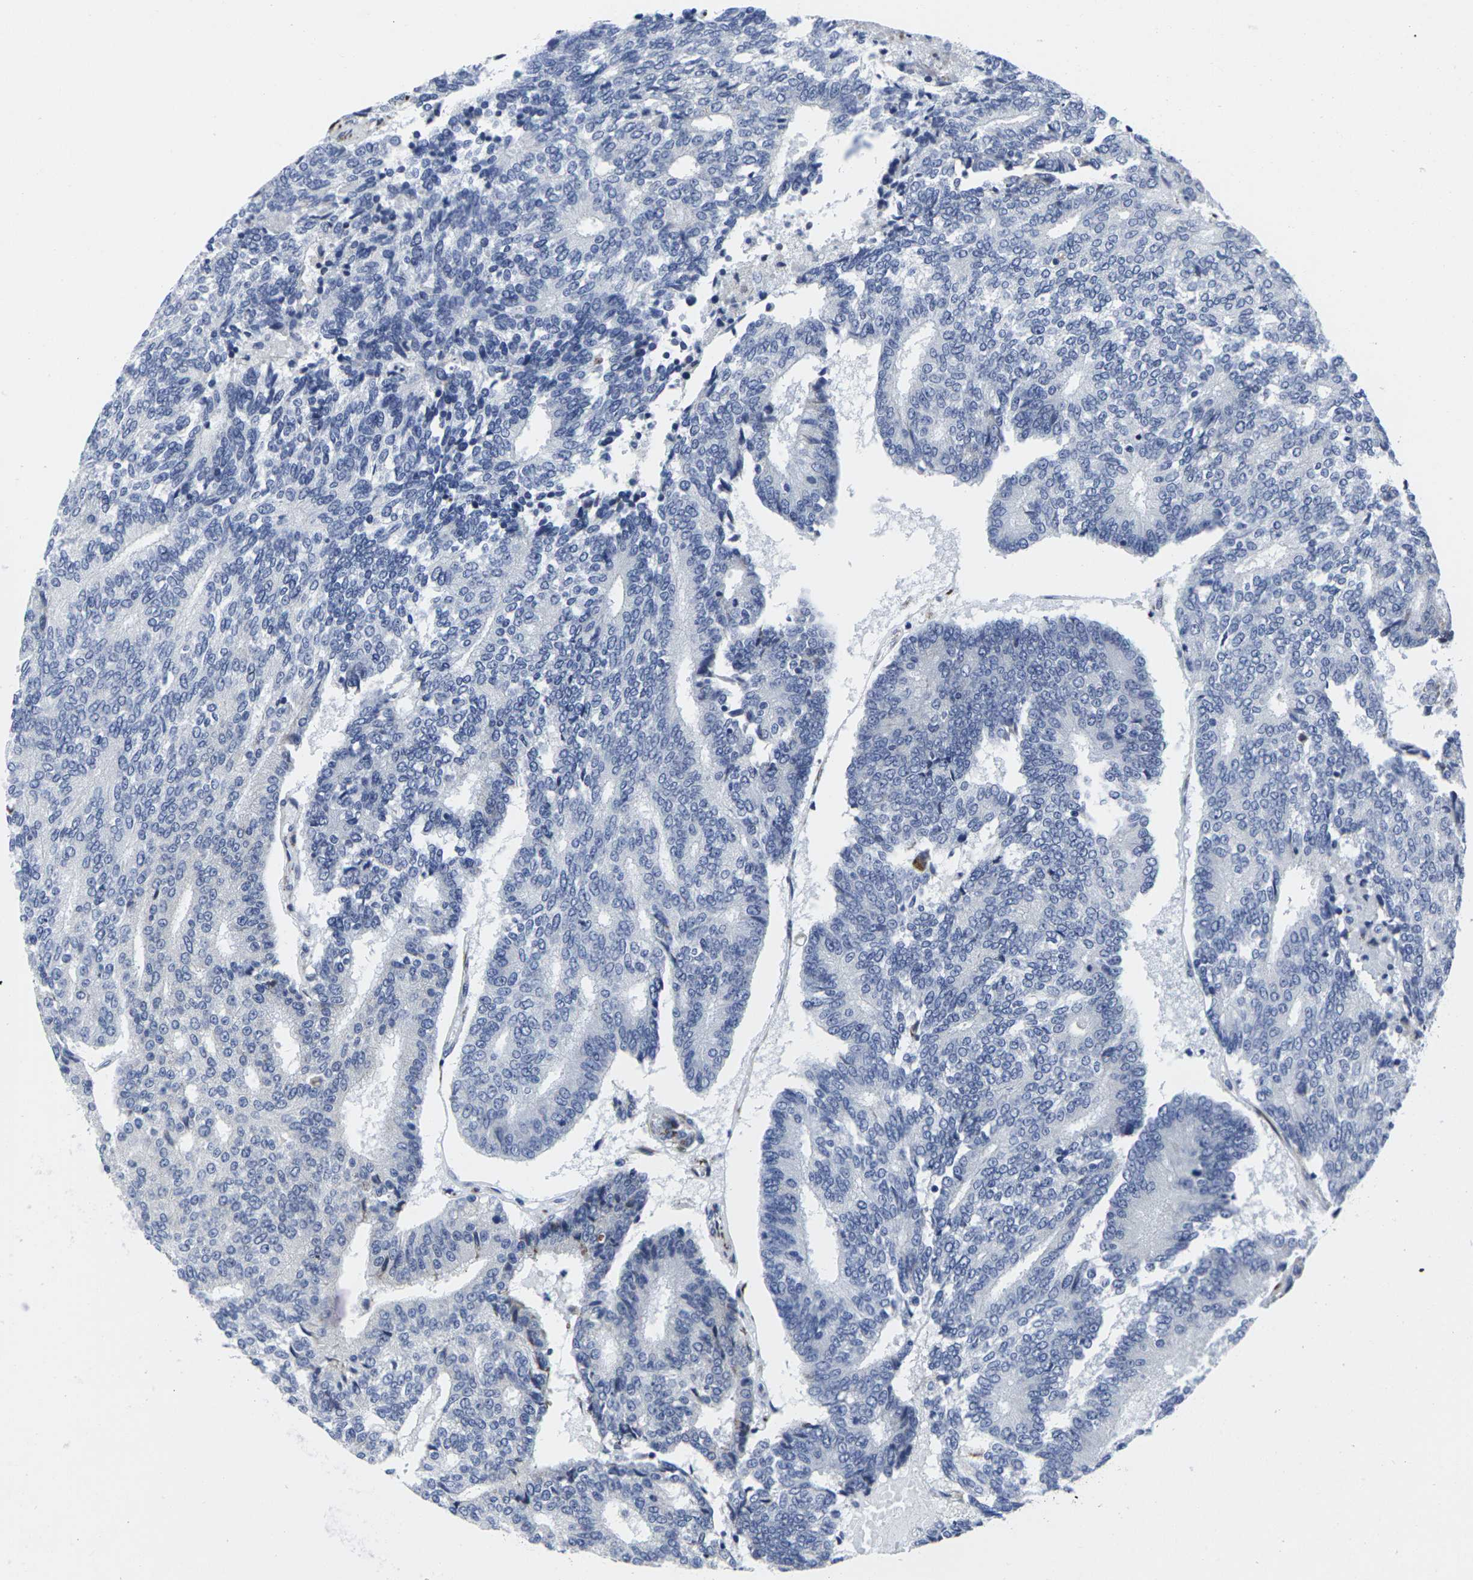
{"staining": {"intensity": "negative", "quantity": "none", "location": "none"}, "tissue": "prostate cancer", "cell_type": "Tumor cells", "image_type": "cancer", "snomed": [{"axis": "morphology", "description": "Normal tissue, NOS"}, {"axis": "morphology", "description": "Adenocarcinoma, High grade"}, {"axis": "topography", "description": "Prostate"}, {"axis": "topography", "description": "Seminal veicle"}], "caption": "Immunohistochemistry of adenocarcinoma (high-grade) (prostate) shows no expression in tumor cells. (IHC, brightfield microscopy, high magnification).", "gene": "RPN1", "patient": {"sex": "male", "age": 55}}